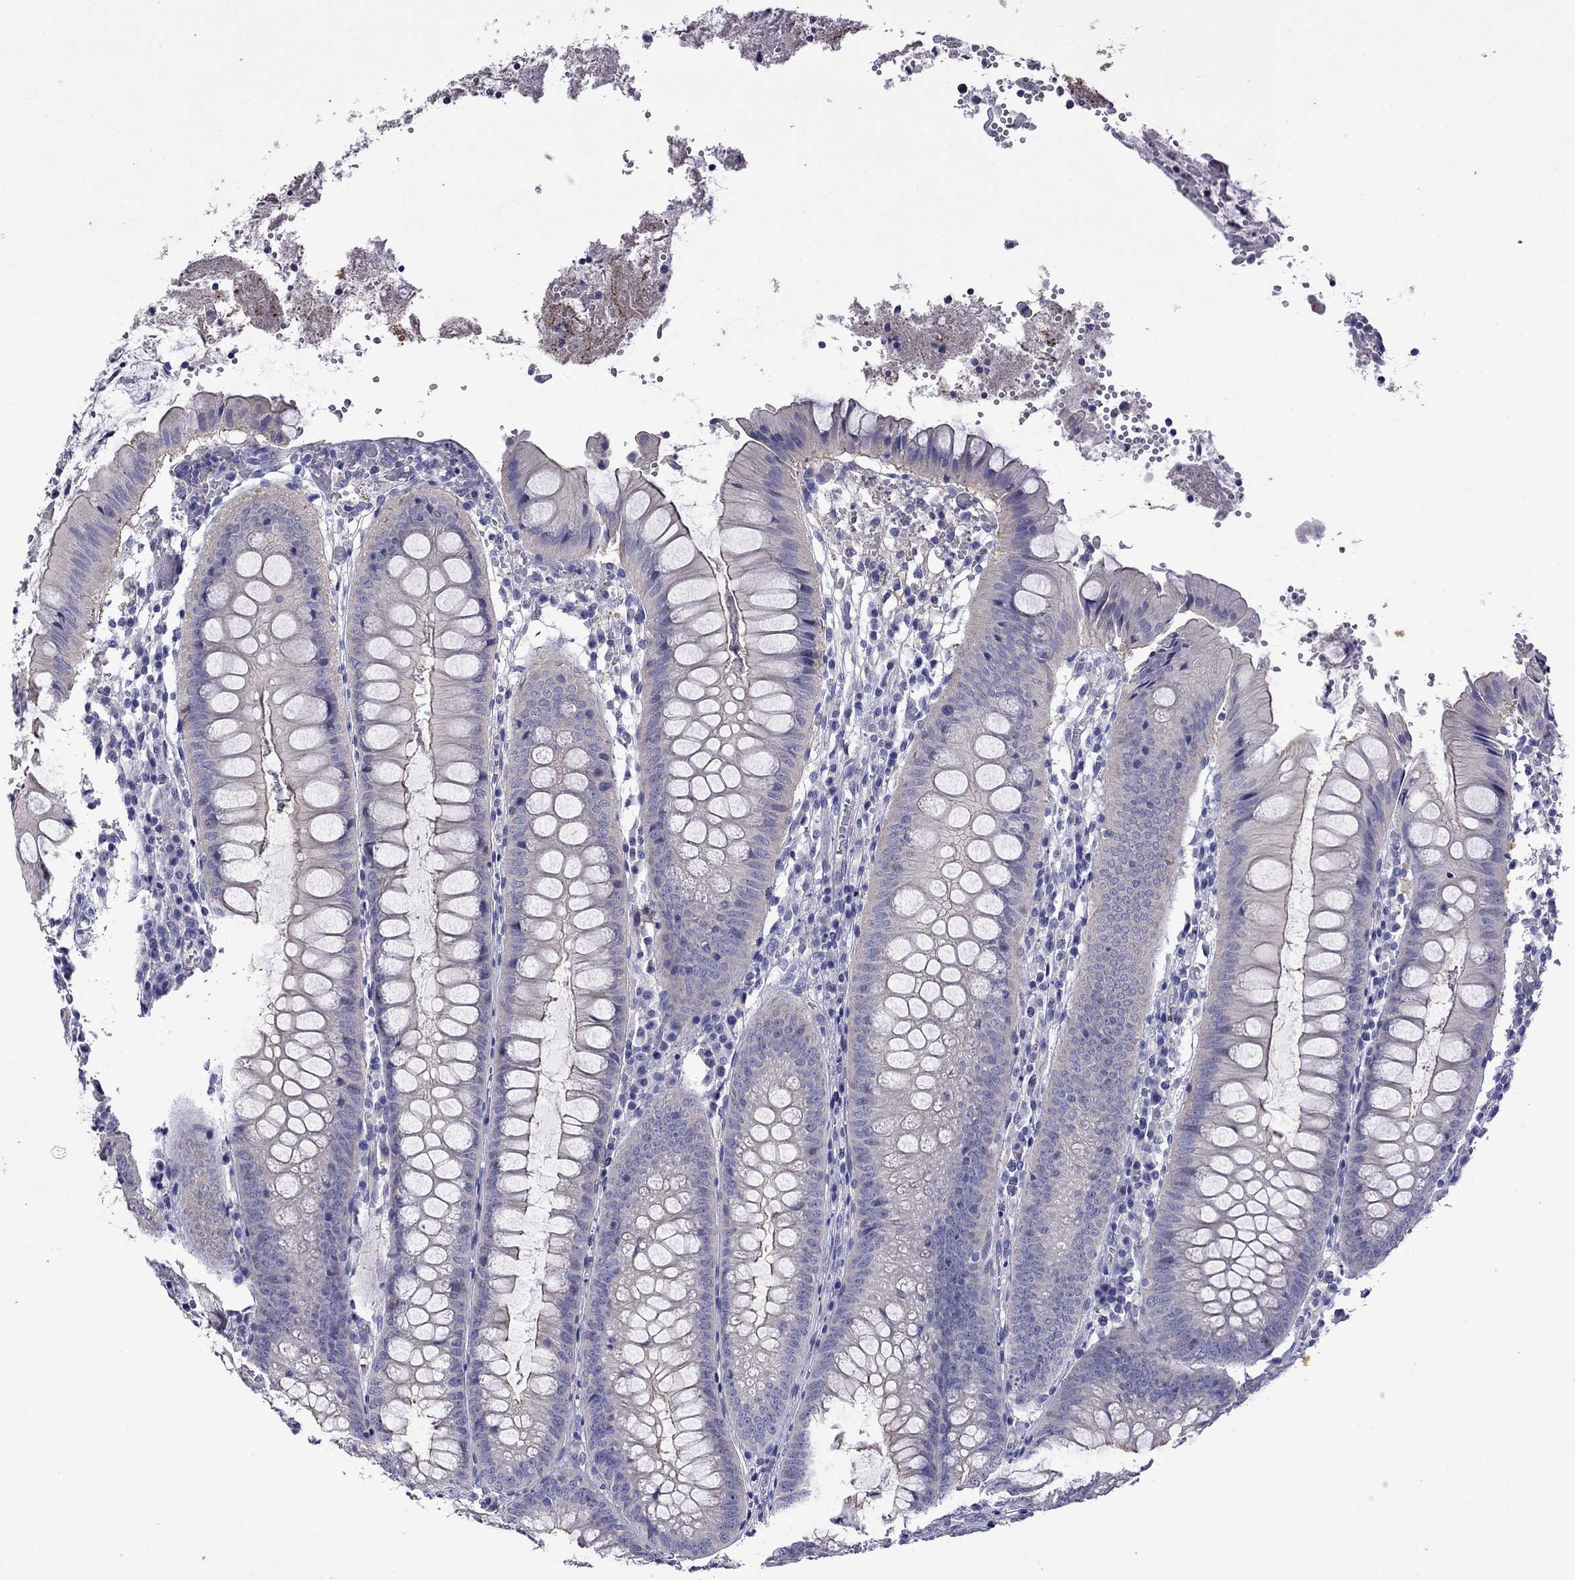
{"staining": {"intensity": "negative", "quantity": "none", "location": "none"}, "tissue": "appendix", "cell_type": "Glandular cells", "image_type": "normal", "snomed": [{"axis": "morphology", "description": "Normal tissue, NOS"}, {"axis": "morphology", "description": "Inflammation, NOS"}, {"axis": "topography", "description": "Appendix"}], "caption": "This is a micrograph of immunohistochemistry staining of unremarkable appendix, which shows no expression in glandular cells.", "gene": "STAR", "patient": {"sex": "male", "age": 16}}